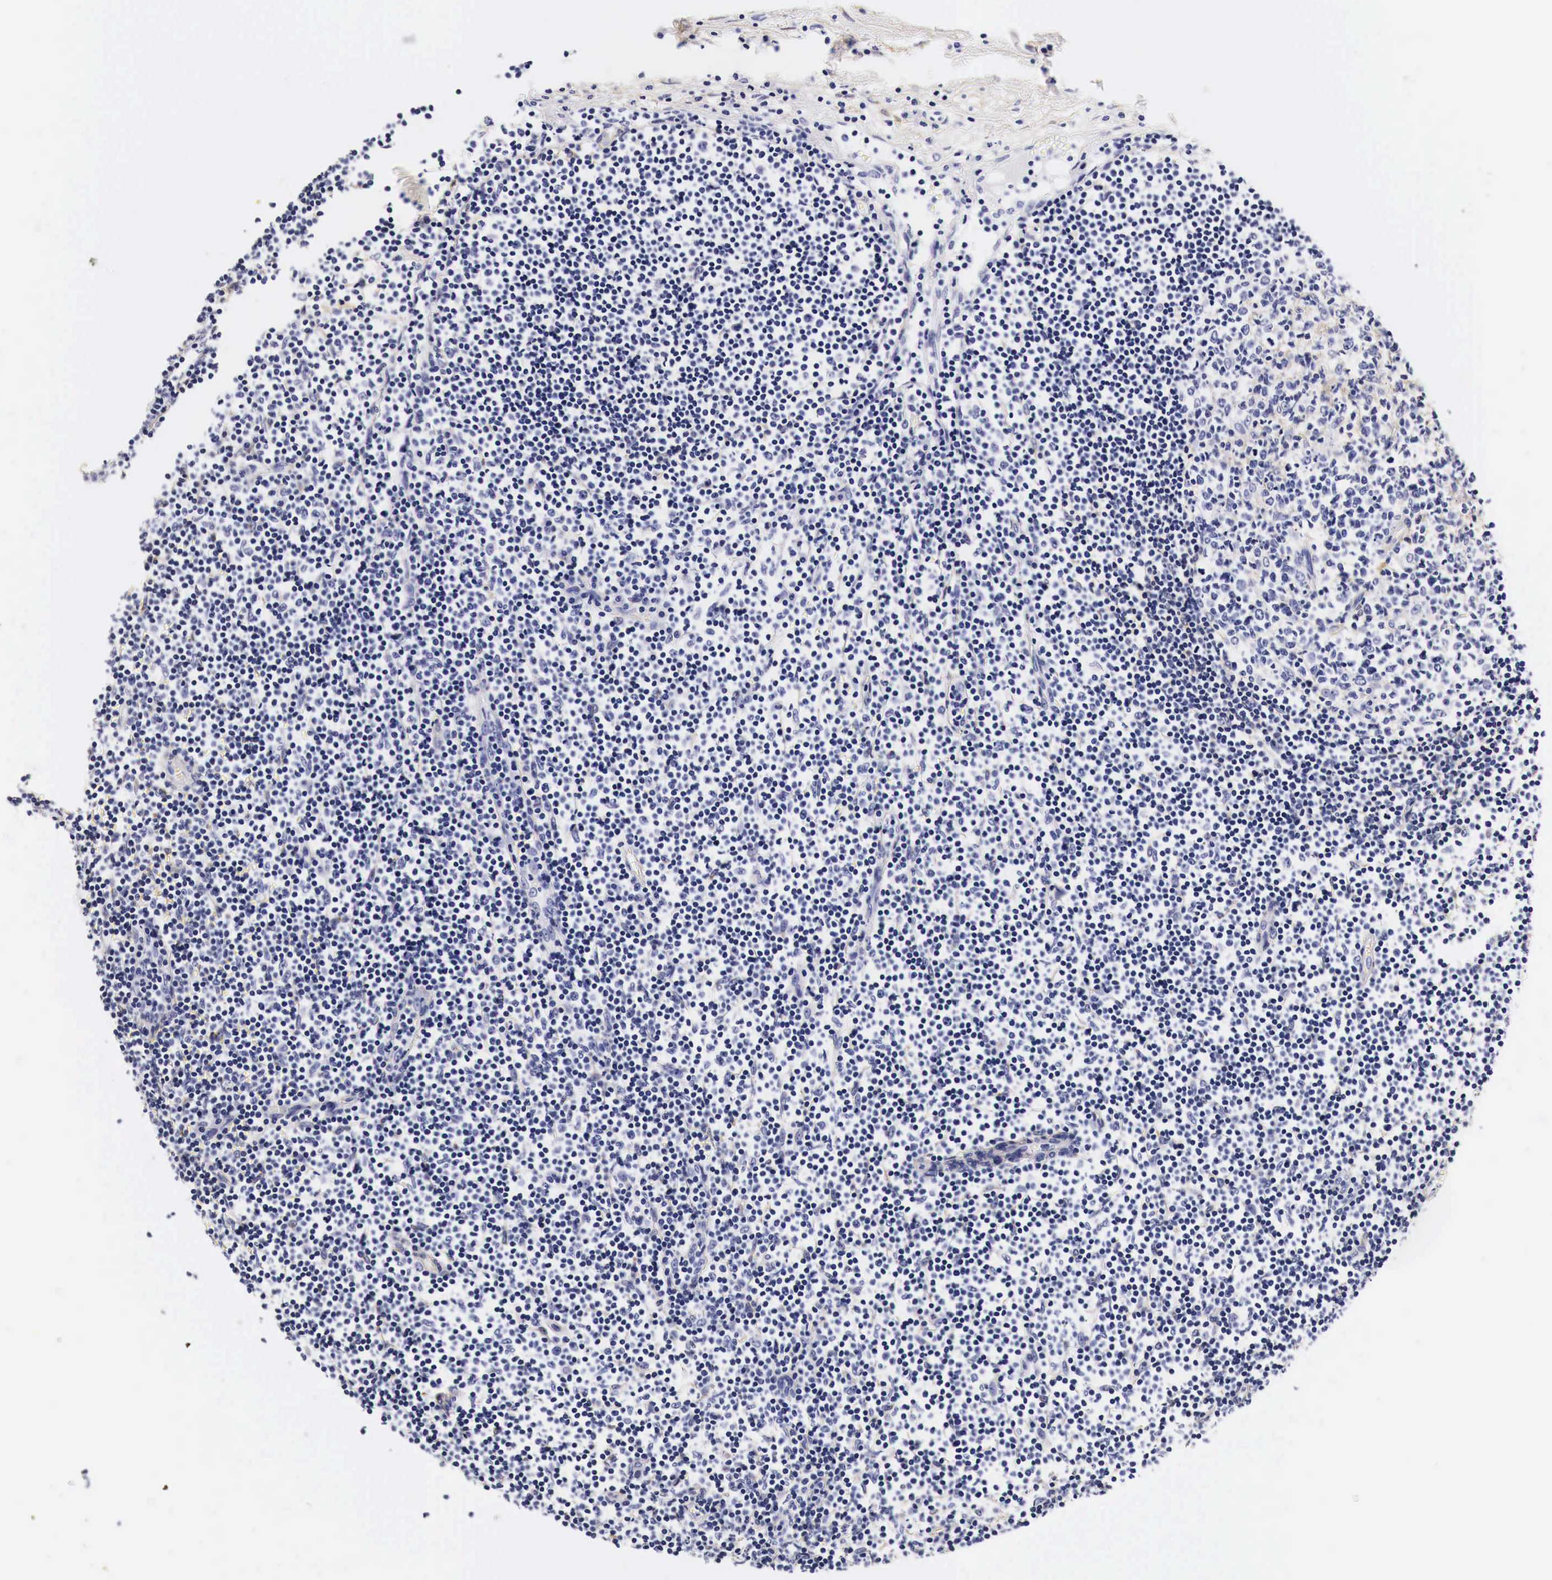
{"staining": {"intensity": "weak", "quantity": "25%-75%", "location": "cytoplasmic/membranous"}, "tissue": "lymph node", "cell_type": "Germinal center cells", "image_type": "normal", "snomed": [{"axis": "morphology", "description": "Normal tissue, NOS"}, {"axis": "topography", "description": "Lymph node"}], "caption": "Germinal center cells show weak cytoplasmic/membranous positivity in about 25%-75% of cells in normal lymph node. (IHC, brightfield microscopy, high magnification).", "gene": "EGFR", "patient": {"sex": "female", "age": 53}}